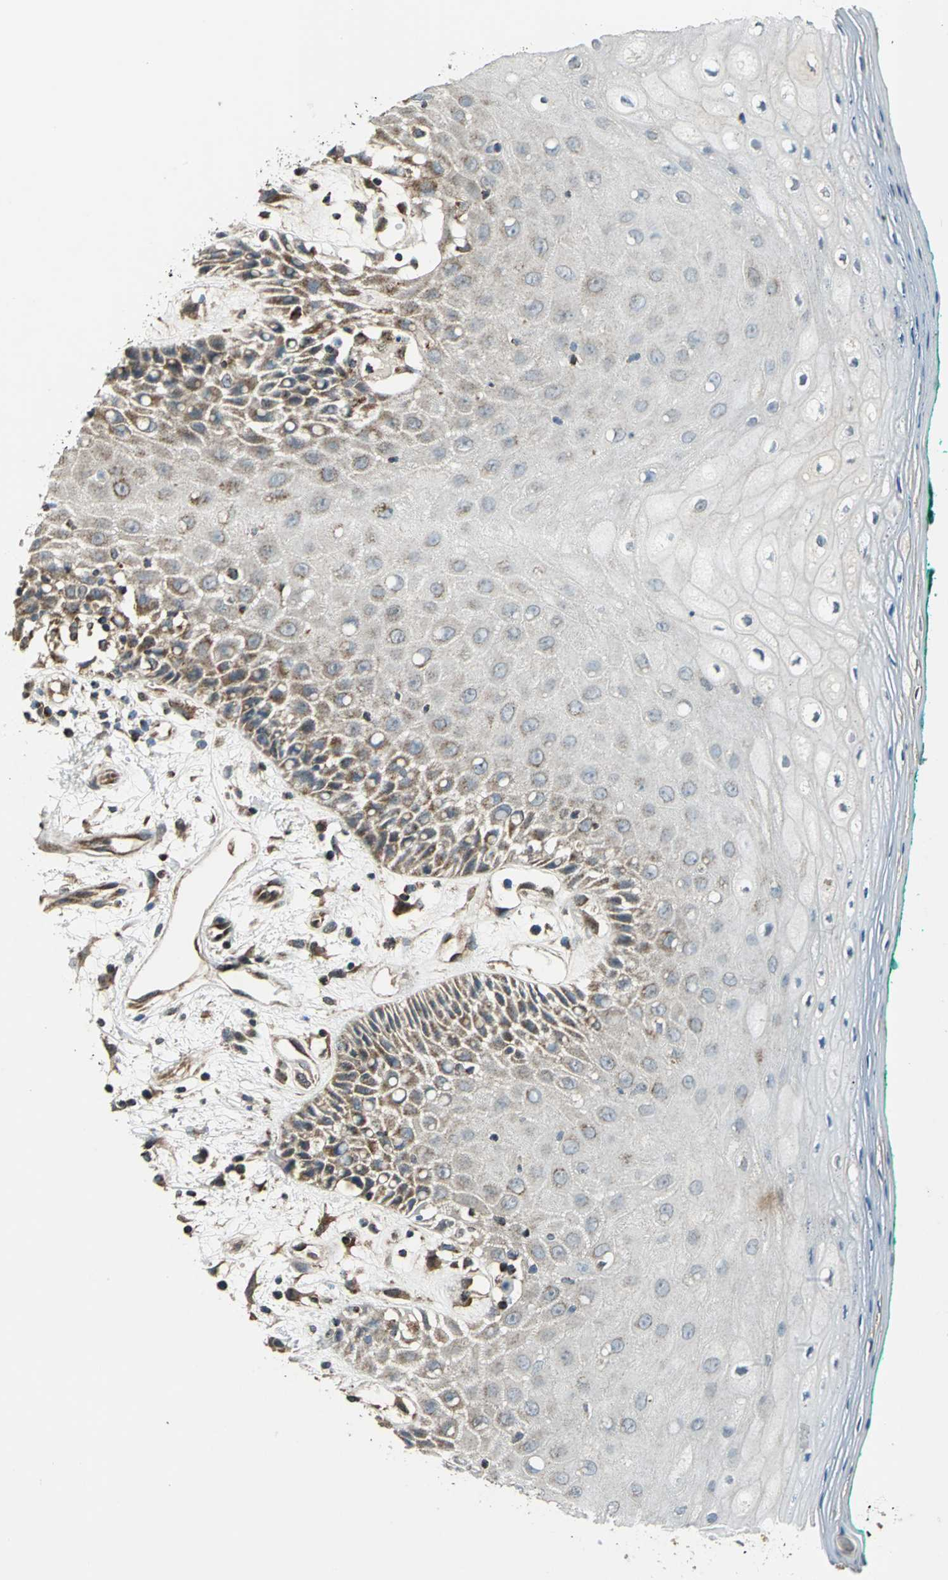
{"staining": {"intensity": "moderate", "quantity": "25%-75%", "location": "cytoplasmic/membranous"}, "tissue": "oral mucosa", "cell_type": "Squamous epithelial cells", "image_type": "normal", "snomed": [{"axis": "morphology", "description": "Normal tissue, NOS"}, {"axis": "morphology", "description": "Squamous cell carcinoma, NOS"}, {"axis": "topography", "description": "Skeletal muscle"}, {"axis": "topography", "description": "Oral tissue"}, {"axis": "topography", "description": "Head-Neck"}], "caption": "This histopathology image exhibits unremarkable oral mucosa stained with immunohistochemistry (IHC) to label a protein in brown. The cytoplasmic/membranous of squamous epithelial cells show moderate positivity for the protein. Nuclei are counter-stained blue.", "gene": "NUDT2", "patient": {"sex": "female", "age": 84}}